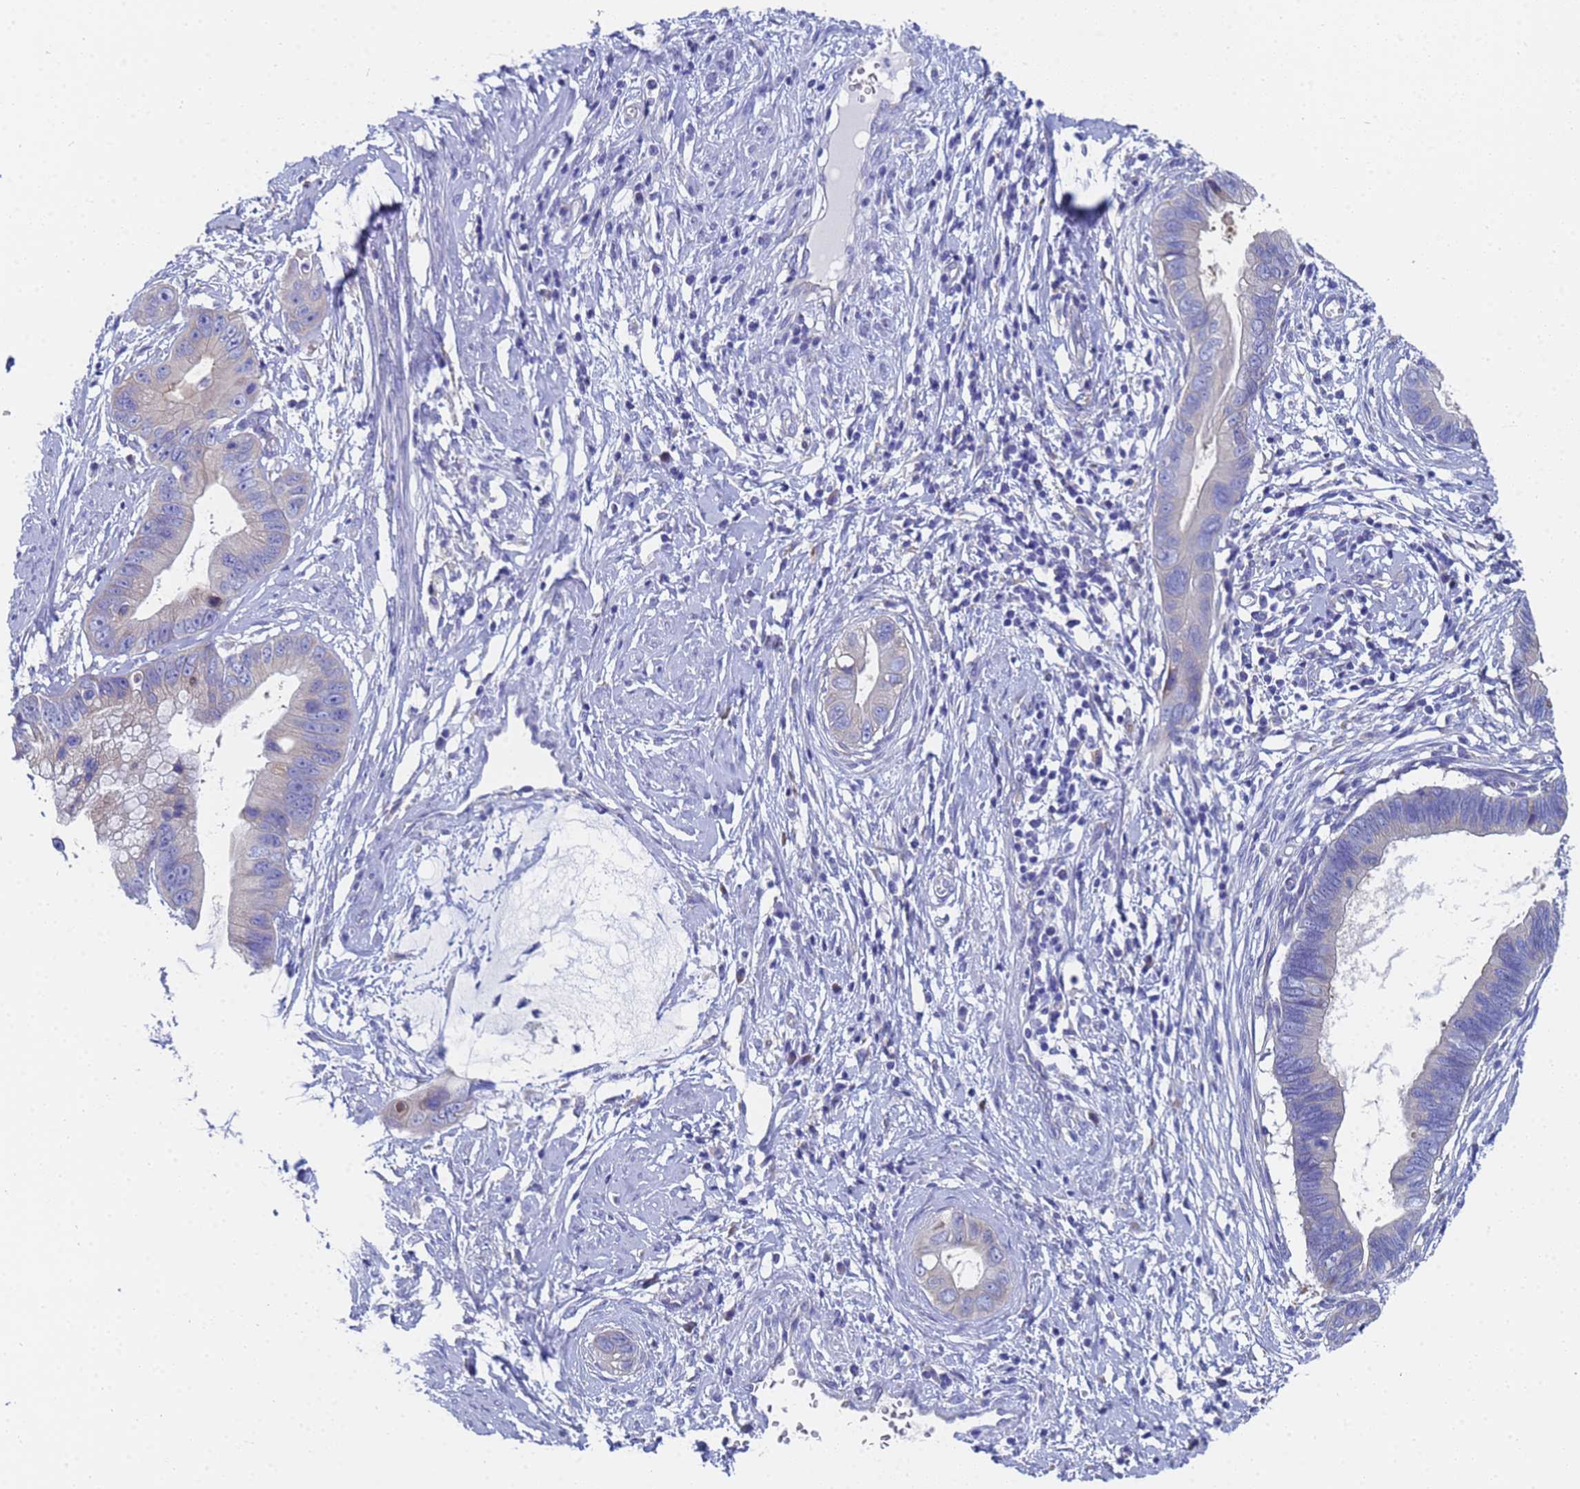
{"staining": {"intensity": "negative", "quantity": "none", "location": "none"}, "tissue": "cervical cancer", "cell_type": "Tumor cells", "image_type": "cancer", "snomed": [{"axis": "morphology", "description": "Adenocarcinoma, NOS"}, {"axis": "topography", "description": "Cervix"}], "caption": "Cervical cancer (adenocarcinoma) was stained to show a protein in brown. There is no significant staining in tumor cells.", "gene": "TM4SF4", "patient": {"sex": "female", "age": 44}}